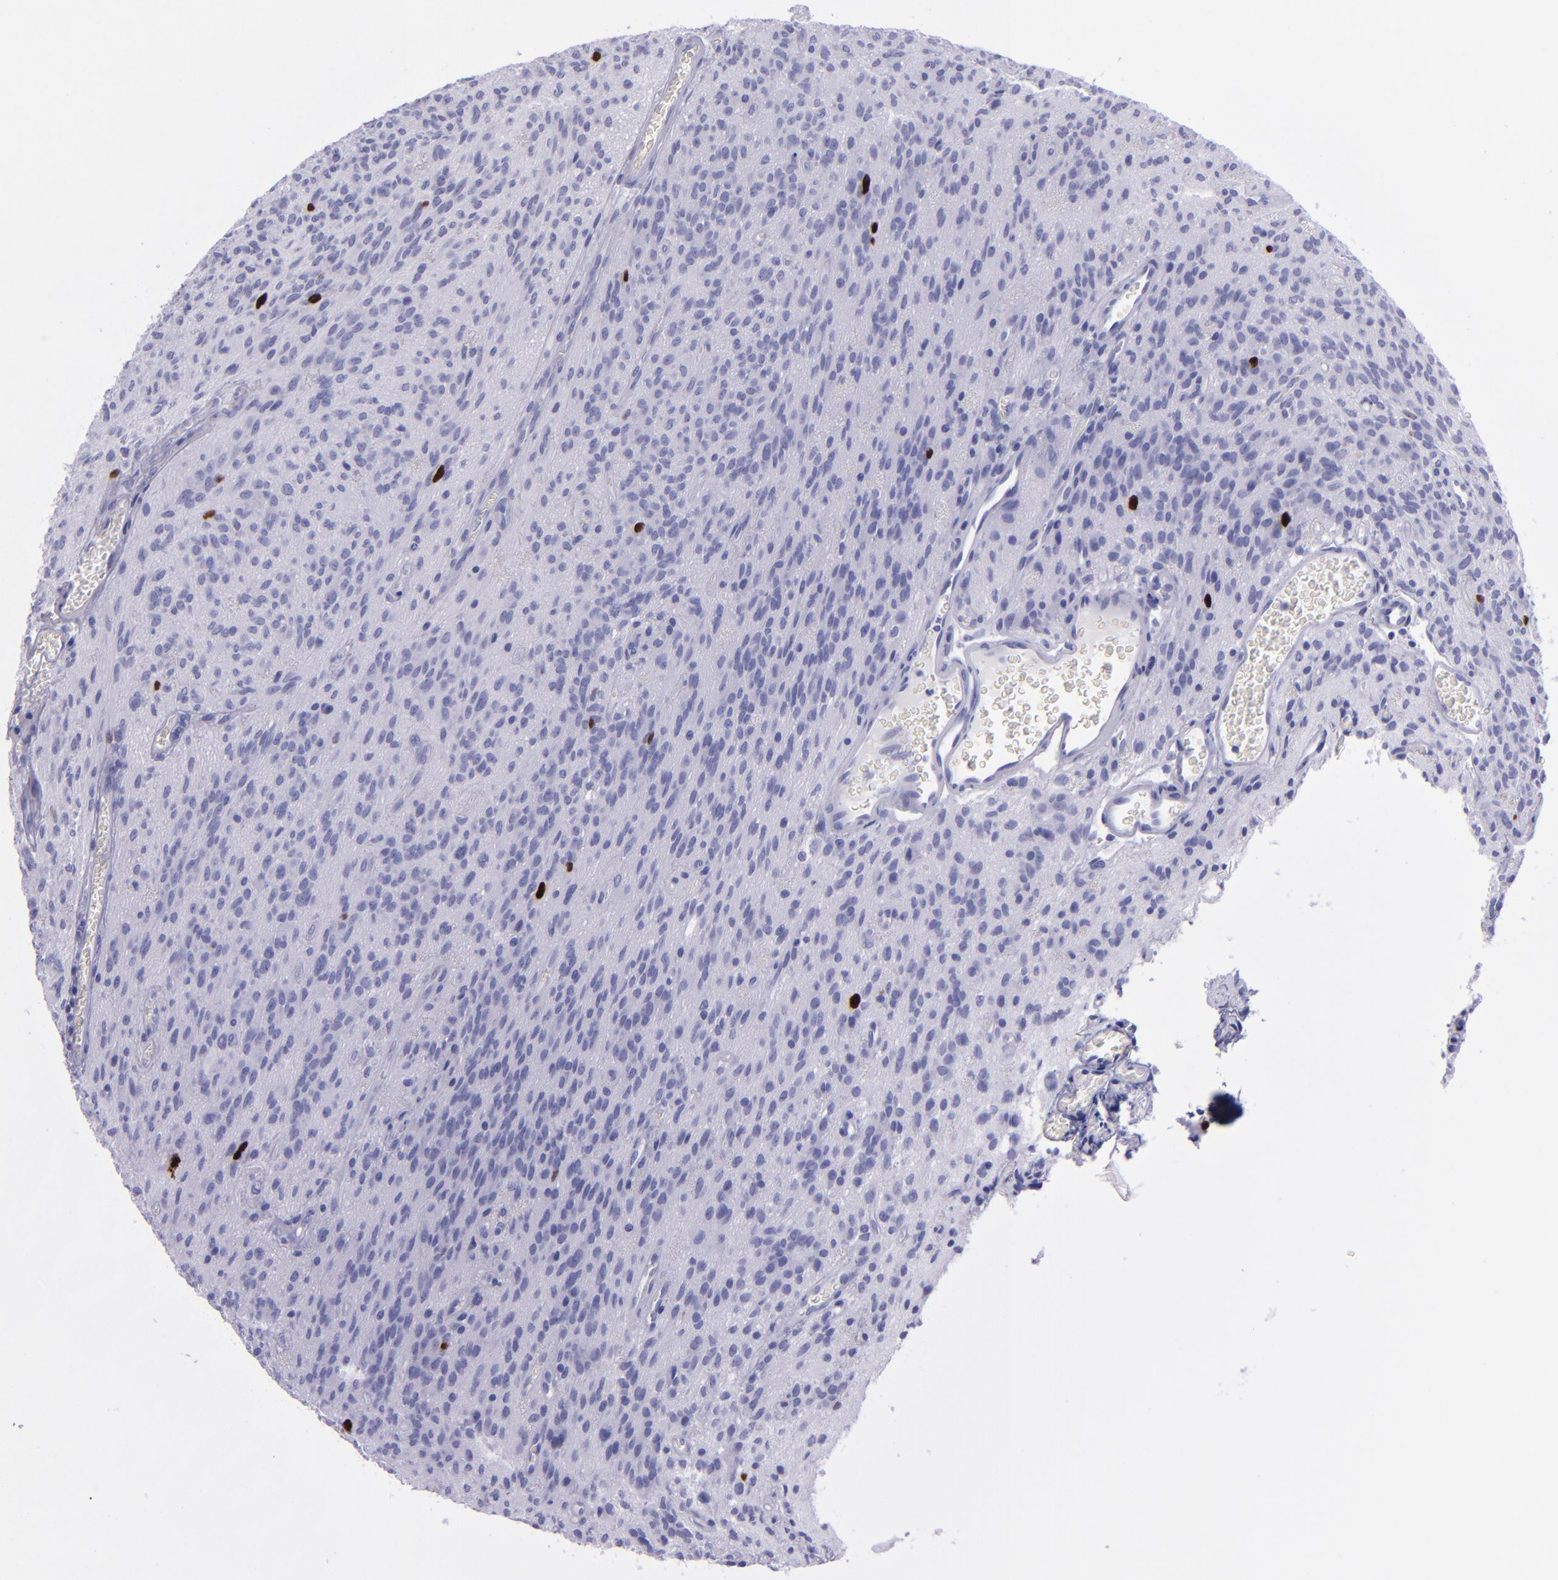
{"staining": {"intensity": "strong", "quantity": "<25%", "location": "nuclear"}, "tissue": "glioma", "cell_type": "Tumor cells", "image_type": "cancer", "snomed": [{"axis": "morphology", "description": "Glioma, malignant, Low grade"}, {"axis": "topography", "description": "Brain"}], "caption": "Glioma was stained to show a protein in brown. There is medium levels of strong nuclear positivity in about <25% of tumor cells. (IHC, brightfield microscopy, high magnification).", "gene": "TOP2A", "patient": {"sex": "female", "age": 15}}